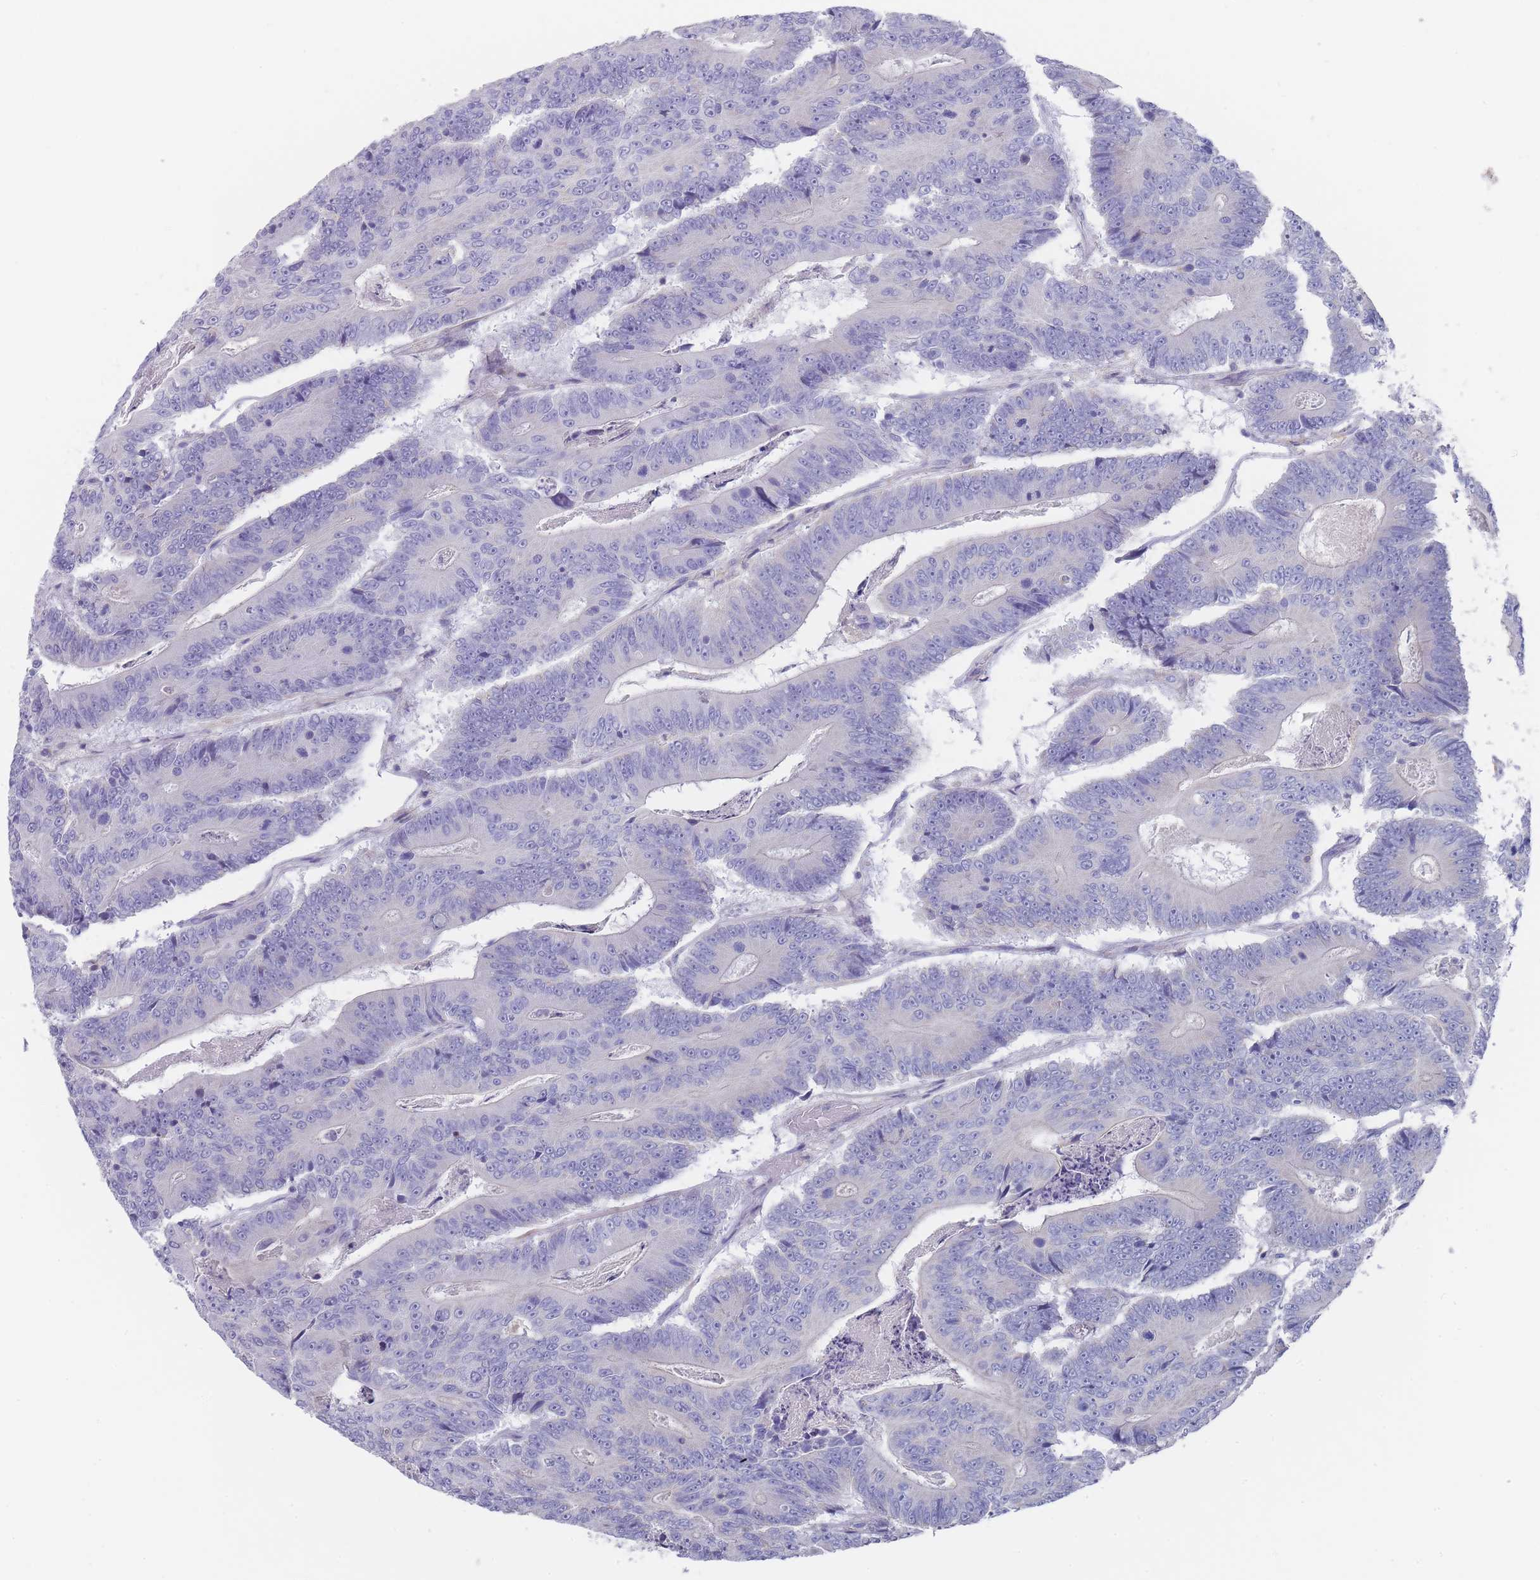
{"staining": {"intensity": "negative", "quantity": "none", "location": "none"}, "tissue": "colorectal cancer", "cell_type": "Tumor cells", "image_type": "cancer", "snomed": [{"axis": "morphology", "description": "Adenocarcinoma, NOS"}, {"axis": "topography", "description": "Colon"}], "caption": "Photomicrograph shows no significant protein staining in tumor cells of colorectal cancer (adenocarcinoma).", "gene": "SCCPDH", "patient": {"sex": "male", "age": 83}}